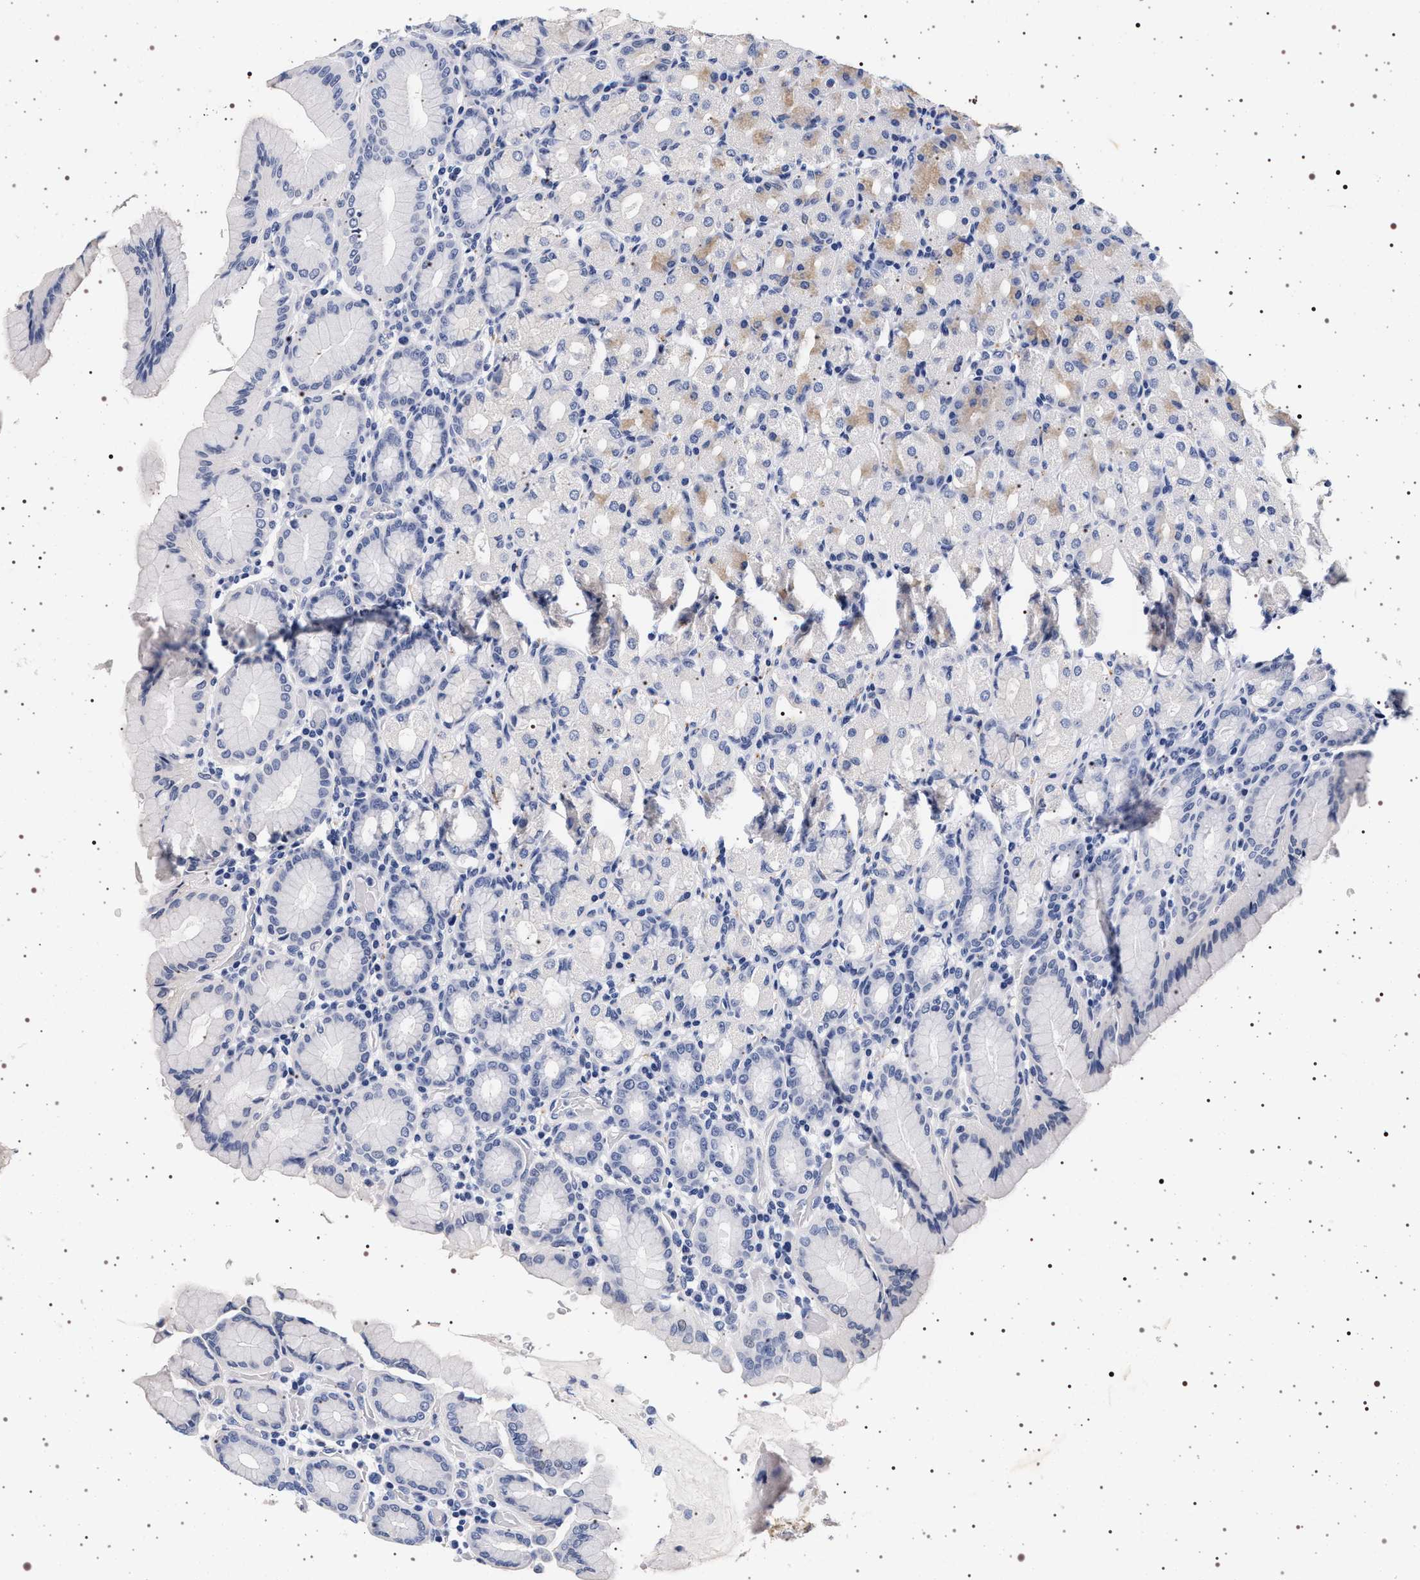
{"staining": {"intensity": "weak", "quantity": "25%-75%", "location": "cytoplasmic/membranous"}, "tissue": "stomach", "cell_type": "Glandular cells", "image_type": "normal", "snomed": [{"axis": "morphology", "description": "Normal tissue, NOS"}, {"axis": "topography", "description": "Stomach, upper"}], "caption": "Human stomach stained for a protein (brown) reveals weak cytoplasmic/membranous positive positivity in approximately 25%-75% of glandular cells.", "gene": "SYN1", "patient": {"sex": "male", "age": 68}}